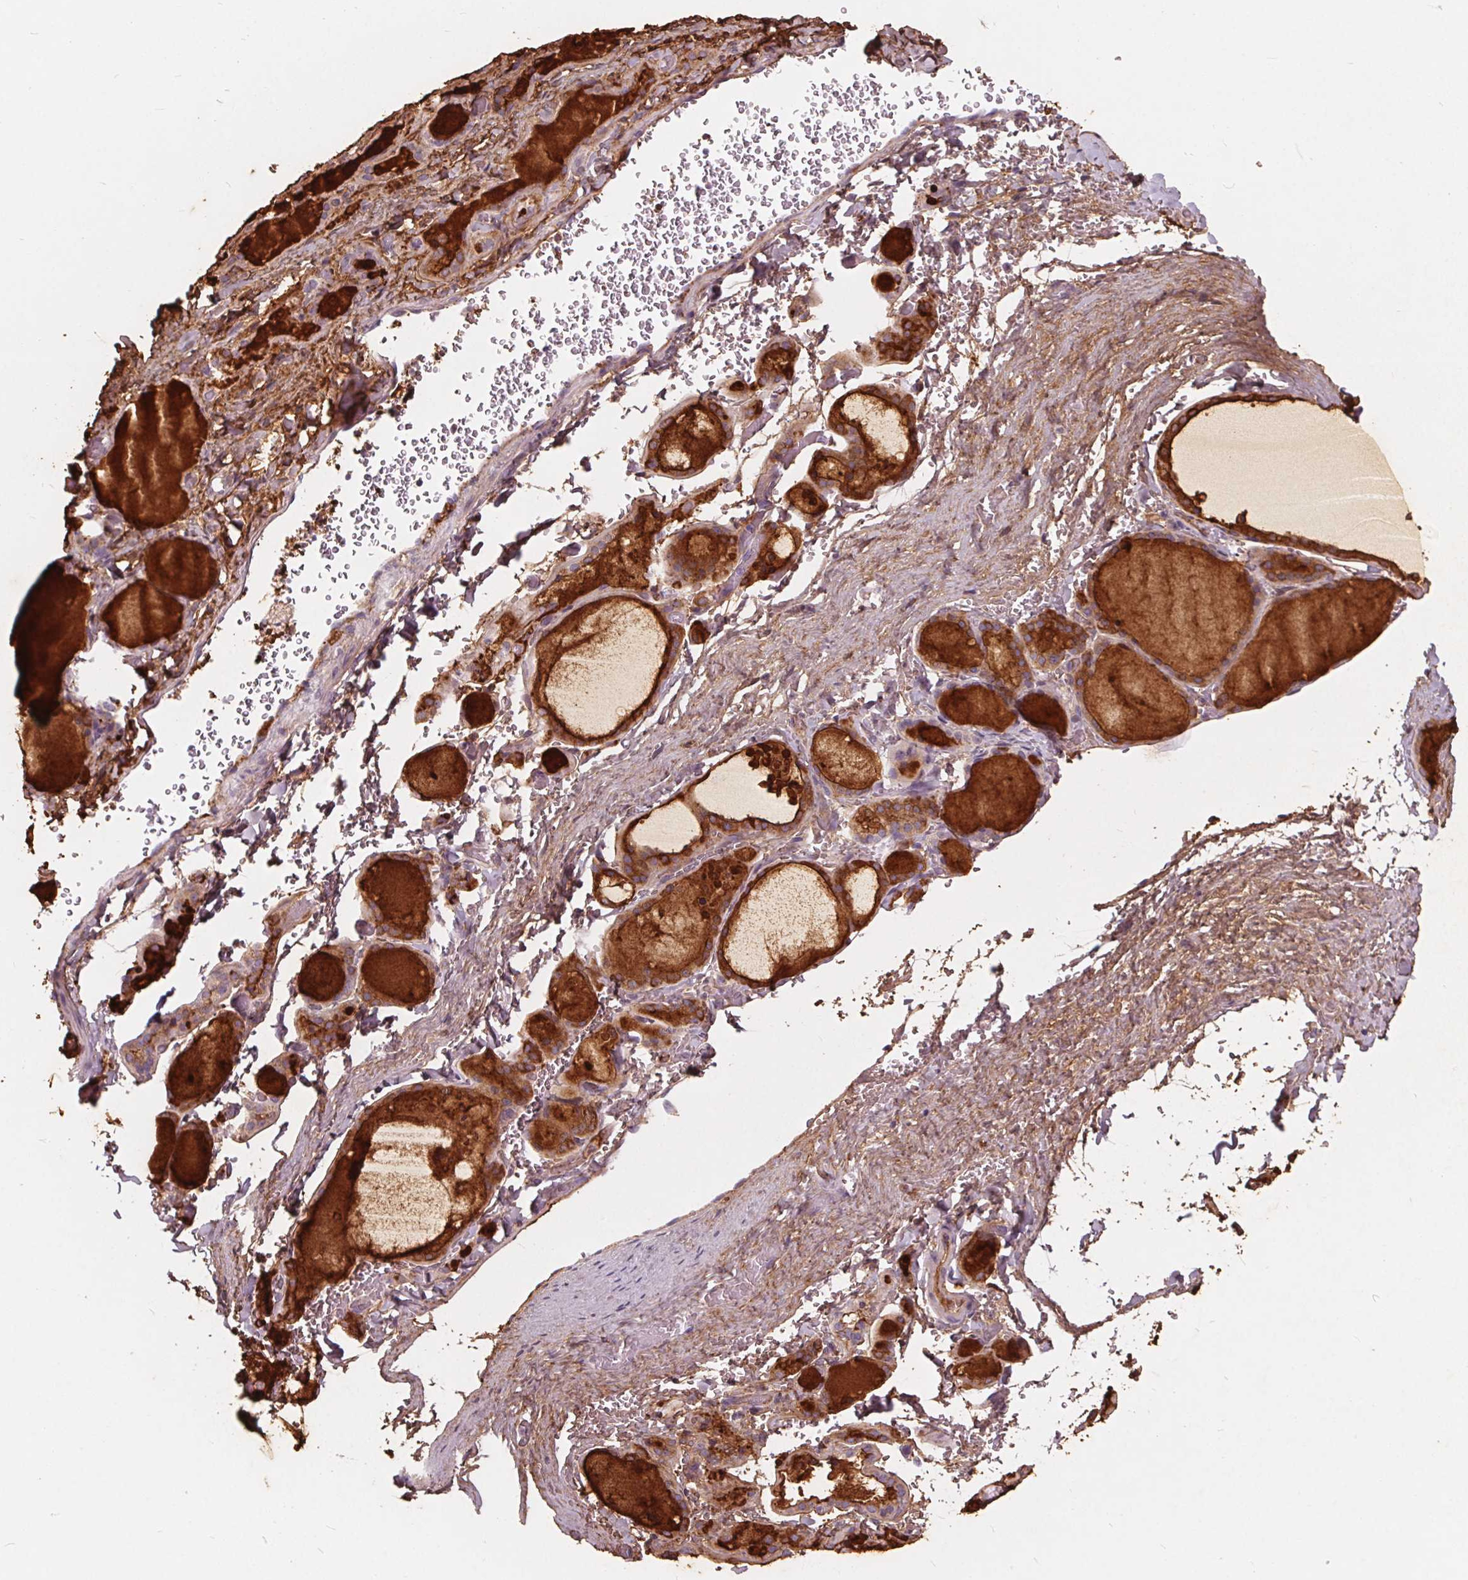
{"staining": {"intensity": "strong", "quantity": ">75%", "location": "cytoplasmic/membranous"}, "tissue": "thyroid gland", "cell_type": "Glandular cells", "image_type": "normal", "snomed": [{"axis": "morphology", "description": "Normal tissue, NOS"}, {"axis": "topography", "description": "Thyroid gland"}], "caption": "Immunohistochemistry (IHC) micrograph of unremarkable thyroid gland: human thyroid gland stained using immunohistochemistry (IHC) reveals high levels of strong protein expression localized specifically in the cytoplasmic/membranous of glandular cells, appearing as a cytoplasmic/membranous brown color.", "gene": "HAAO", "patient": {"sex": "female", "age": 36}}